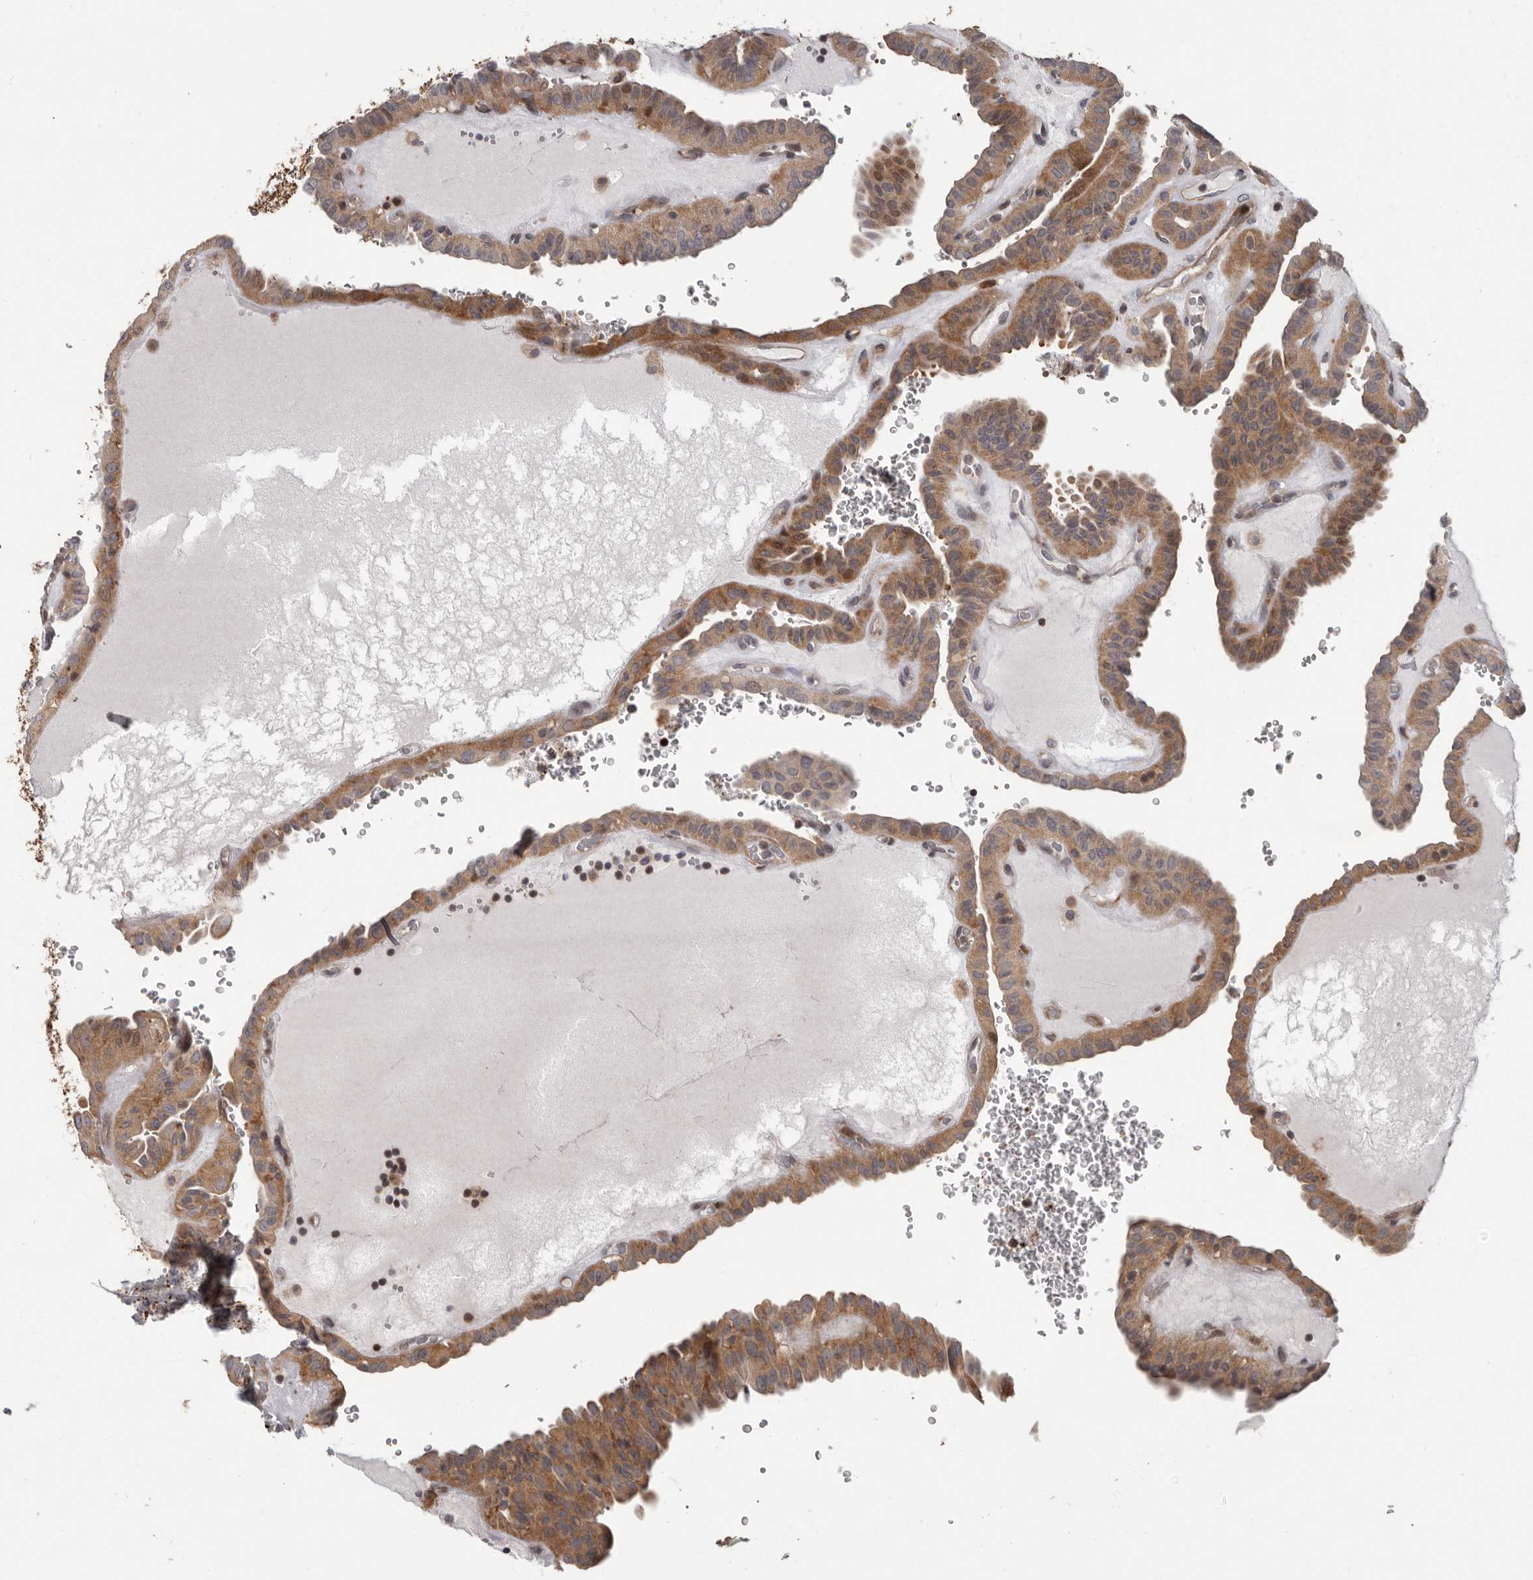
{"staining": {"intensity": "moderate", "quantity": ">75%", "location": "cytoplasmic/membranous"}, "tissue": "thyroid cancer", "cell_type": "Tumor cells", "image_type": "cancer", "snomed": [{"axis": "morphology", "description": "Papillary adenocarcinoma, NOS"}, {"axis": "topography", "description": "Thyroid gland"}], "caption": "DAB immunohistochemical staining of human papillary adenocarcinoma (thyroid) exhibits moderate cytoplasmic/membranous protein positivity in about >75% of tumor cells.", "gene": "FGFR4", "patient": {"sex": "male", "age": 77}}